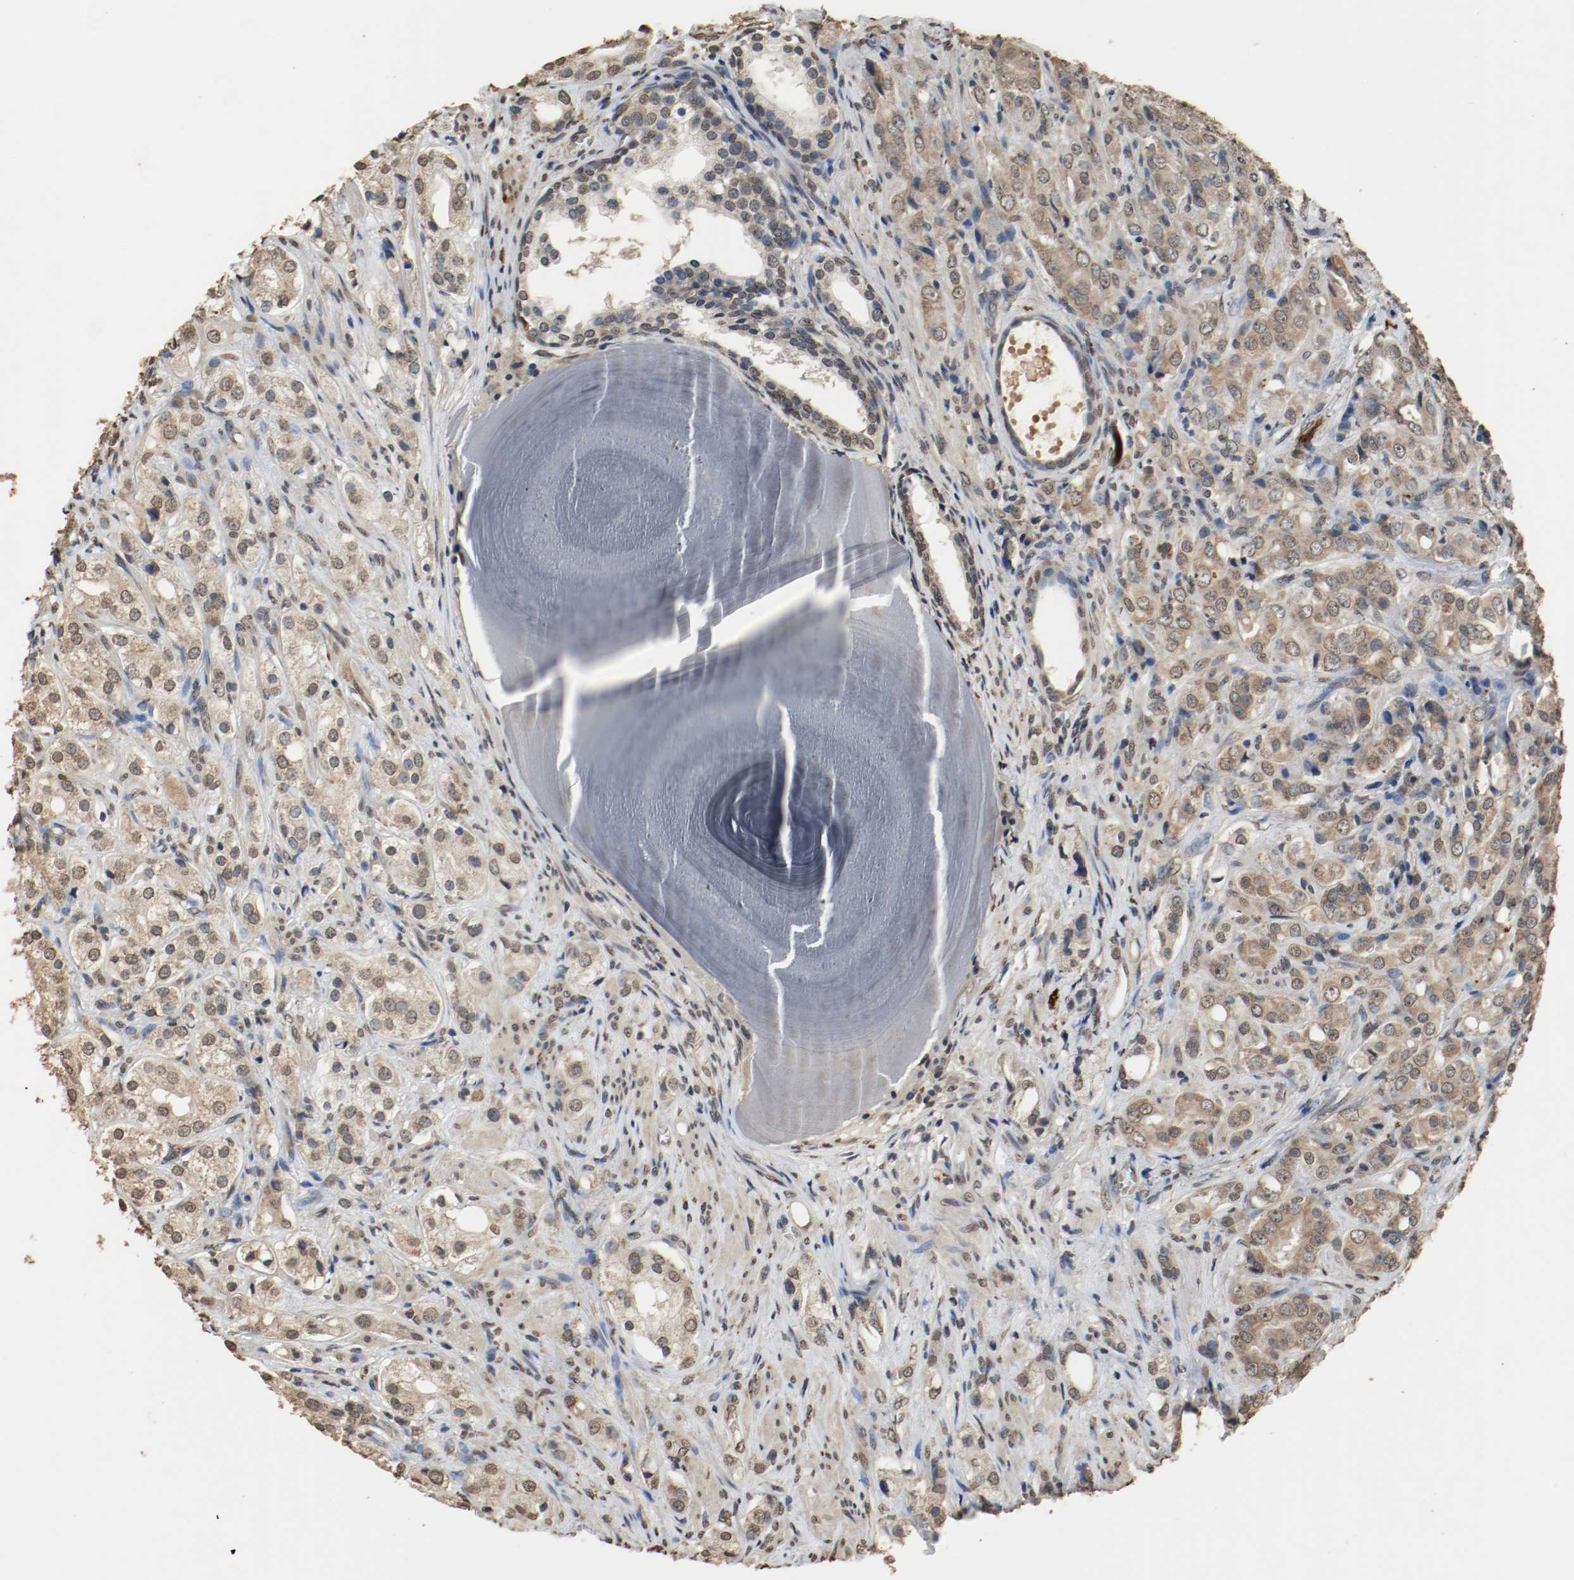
{"staining": {"intensity": "weak", "quantity": ">75%", "location": "cytoplasmic/membranous"}, "tissue": "prostate cancer", "cell_type": "Tumor cells", "image_type": "cancer", "snomed": [{"axis": "morphology", "description": "Adenocarcinoma, High grade"}, {"axis": "topography", "description": "Prostate"}], "caption": "Weak cytoplasmic/membranous protein positivity is present in approximately >75% of tumor cells in prostate cancer (high-grade adenocarcinoma).", "gene": "RTN4", "patient": {"sex": "male", "age": 68}}